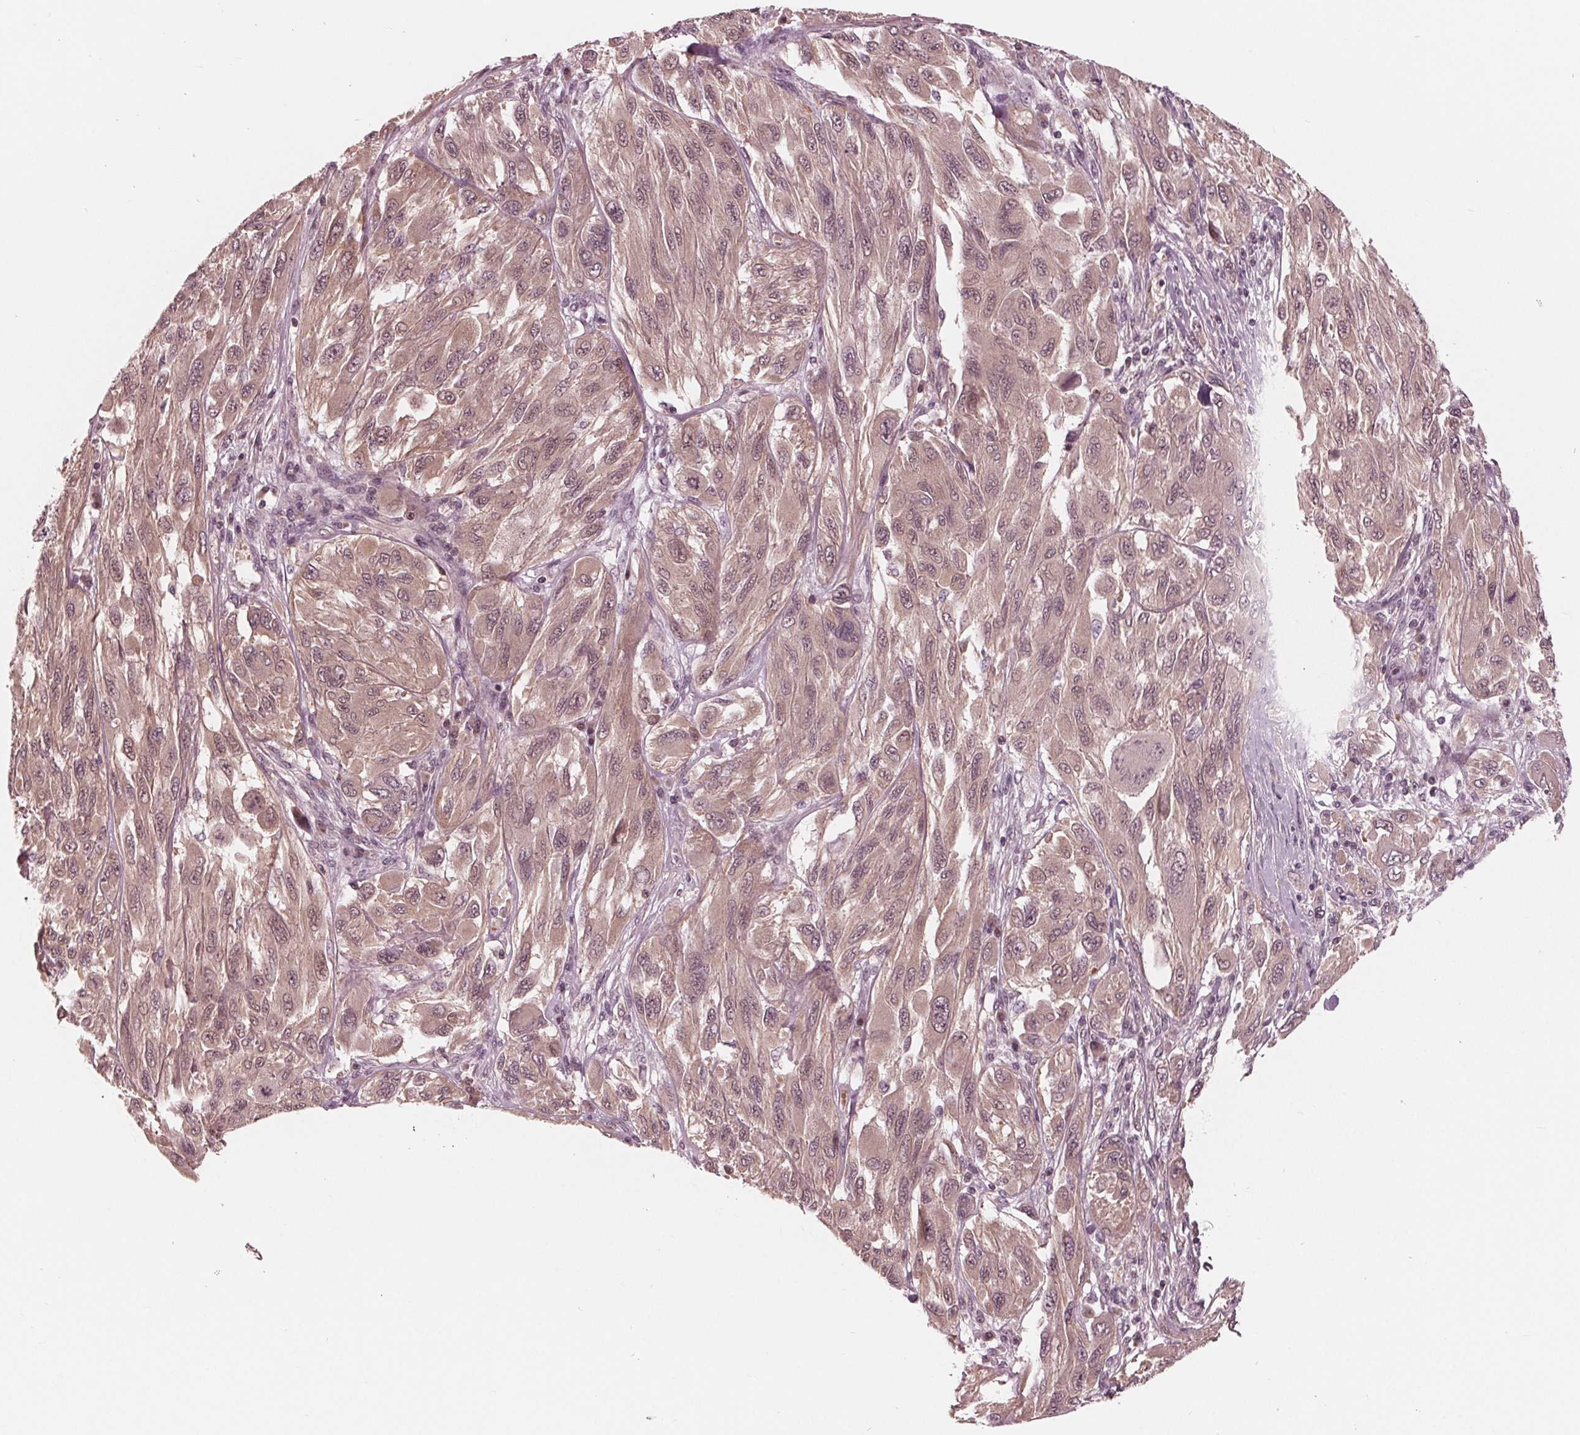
{"staining": {"intensity": "weak", "quantity": ">75%", "location": "cytoplasmic/membranous"}, "tissue": "melanoma", "cell_type": "Tumor cells", "image_type": "cancer", "snomed": [{"axis": "morphology", "description": "Malignant melanoma, NOS"}, {"axis": "topography", "description": "Skin"}], "caption": "Protein expression analysis of melanoma exhibits weak cytoplasmic/membranous staining in approximately >75% of tumor cells.", "gene": "UBALD1", "patient": {"sex": "female", "age": 91}}